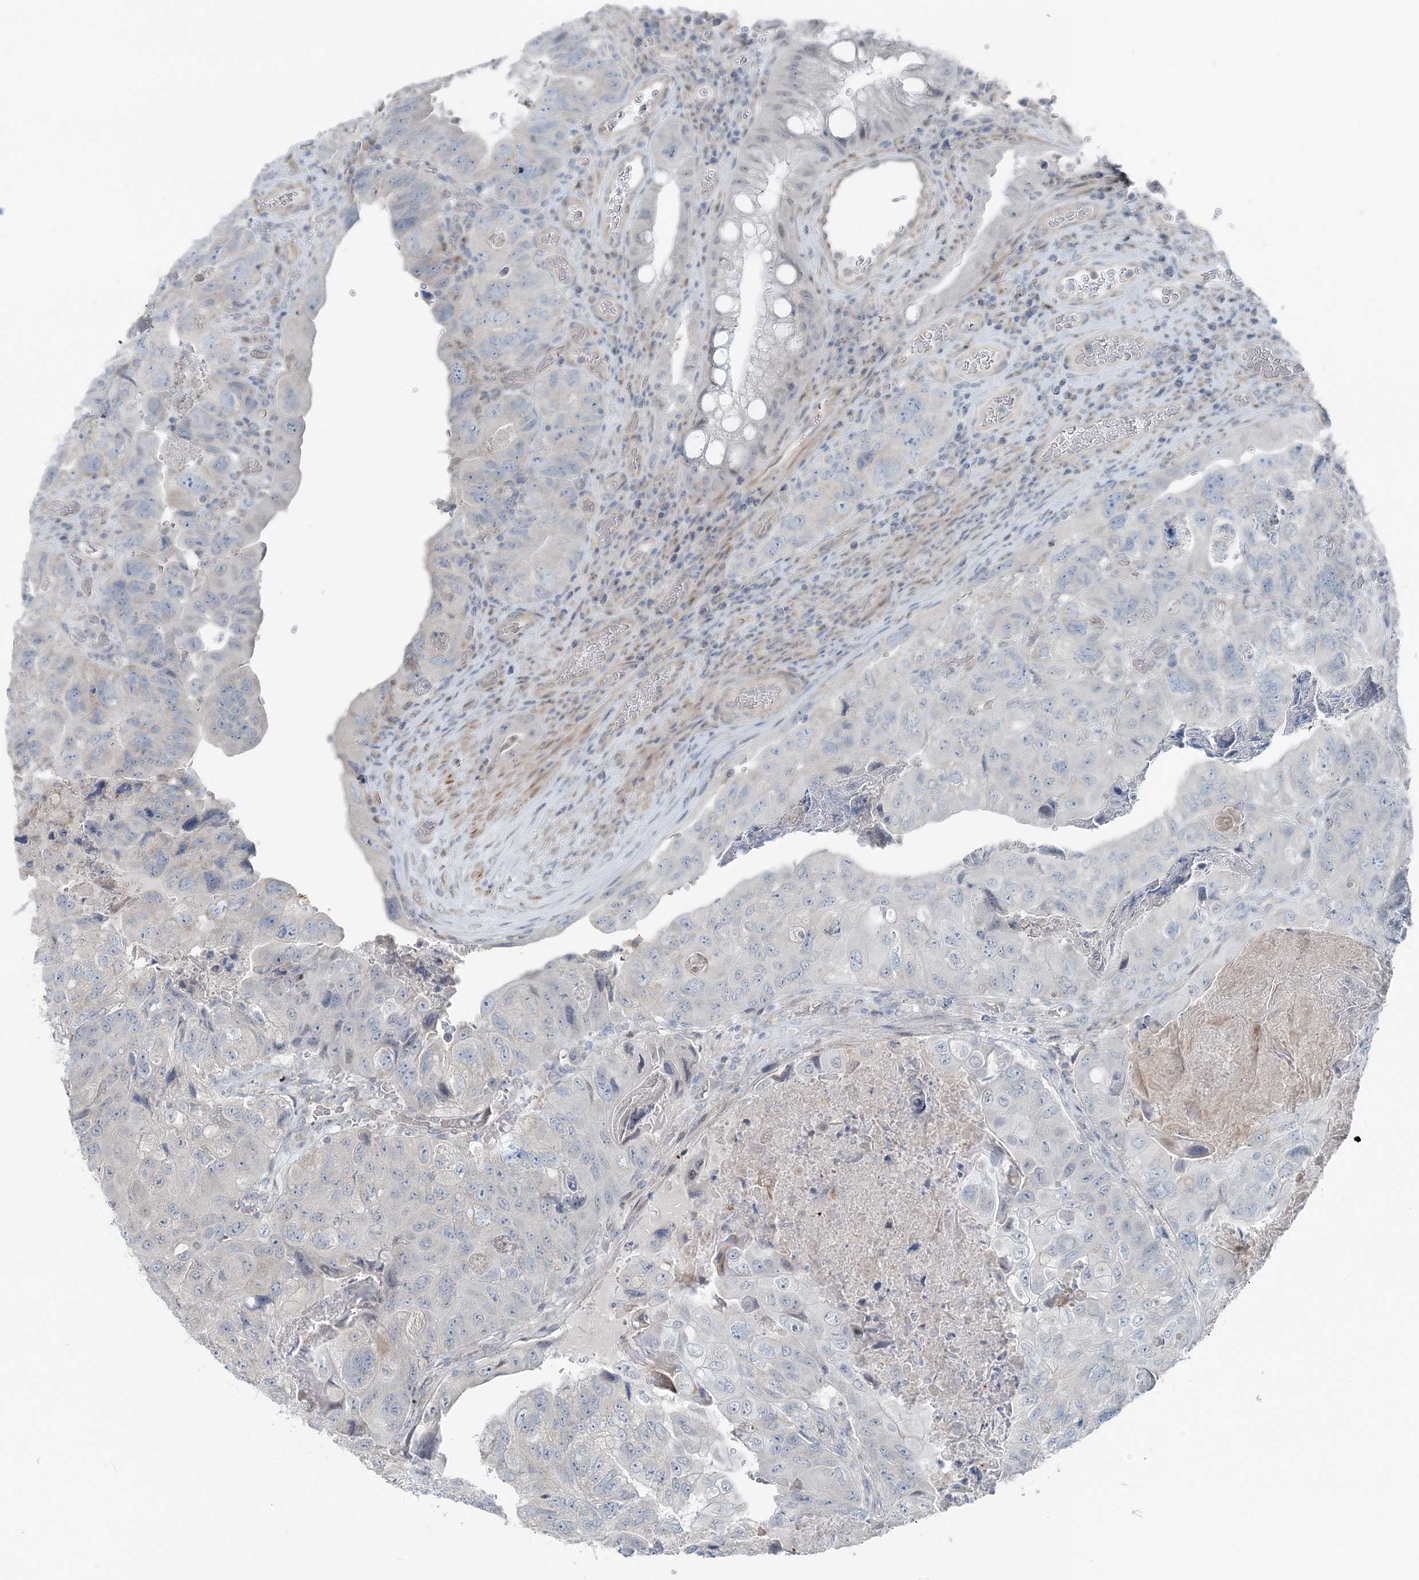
{"staining": {"intensity": "negative", "quantity": "none", "location": "none"}, "tissue": "colorectal cancer", "cell_type": "Tumor cells", "image_type": "cancer", "snomed": [{"axis": "morphology", "description": "Adenocarcinoma, NOS"}, {"axis": "topography", "description": "Rectum"}], "caption": "An immunohistochemistry (IHC) image of adenocarcinoma (colorectal) is shown. There is no staining in tumor cells of adenocarcinoma (colorectal).", "gene": "FBXL17", "patient": {"sex": "male", "age": 63}}